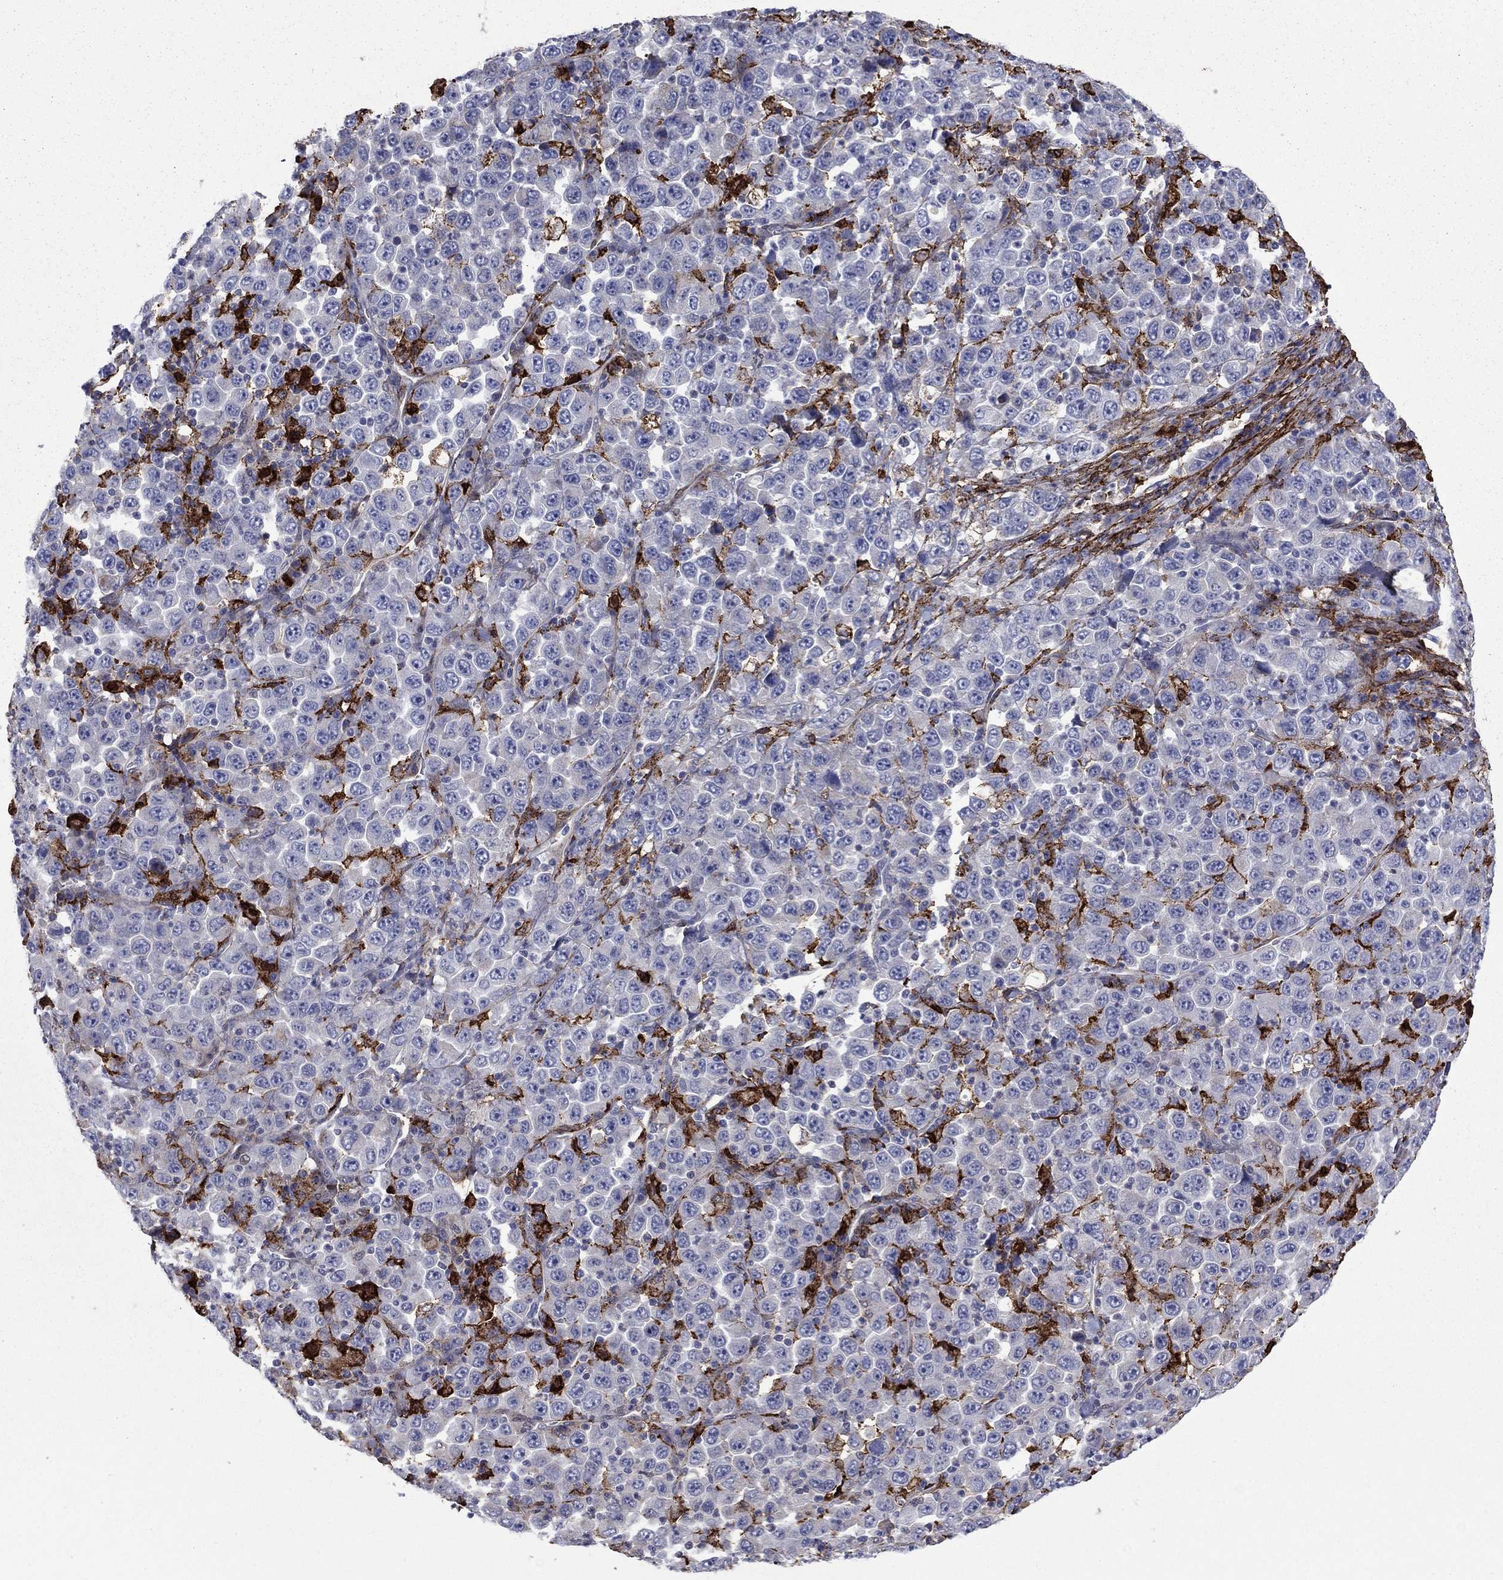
{"staining": {"intensity": "negative", "quantity": "none", "location": "none"}, "tissue": "stomach cancer", "cell_type": "Tumor cells", "image_type": "cancer", "snomed": [{"axis": "morphology", "description": "Normal tissue, NOS"}, {"axis": "morphology", "description": "Adenocarcinoma, NOS"}, {"axis": "topography", "description": "Stomach, upper"}, {"axis": "topography", "description": "Stomach"}], "caption": "Protein analysis of stomach cancer exhibits no significant staining in tumor cells.", "gene": "PLAU", "patient": {"sex": "male", "age": 59}}